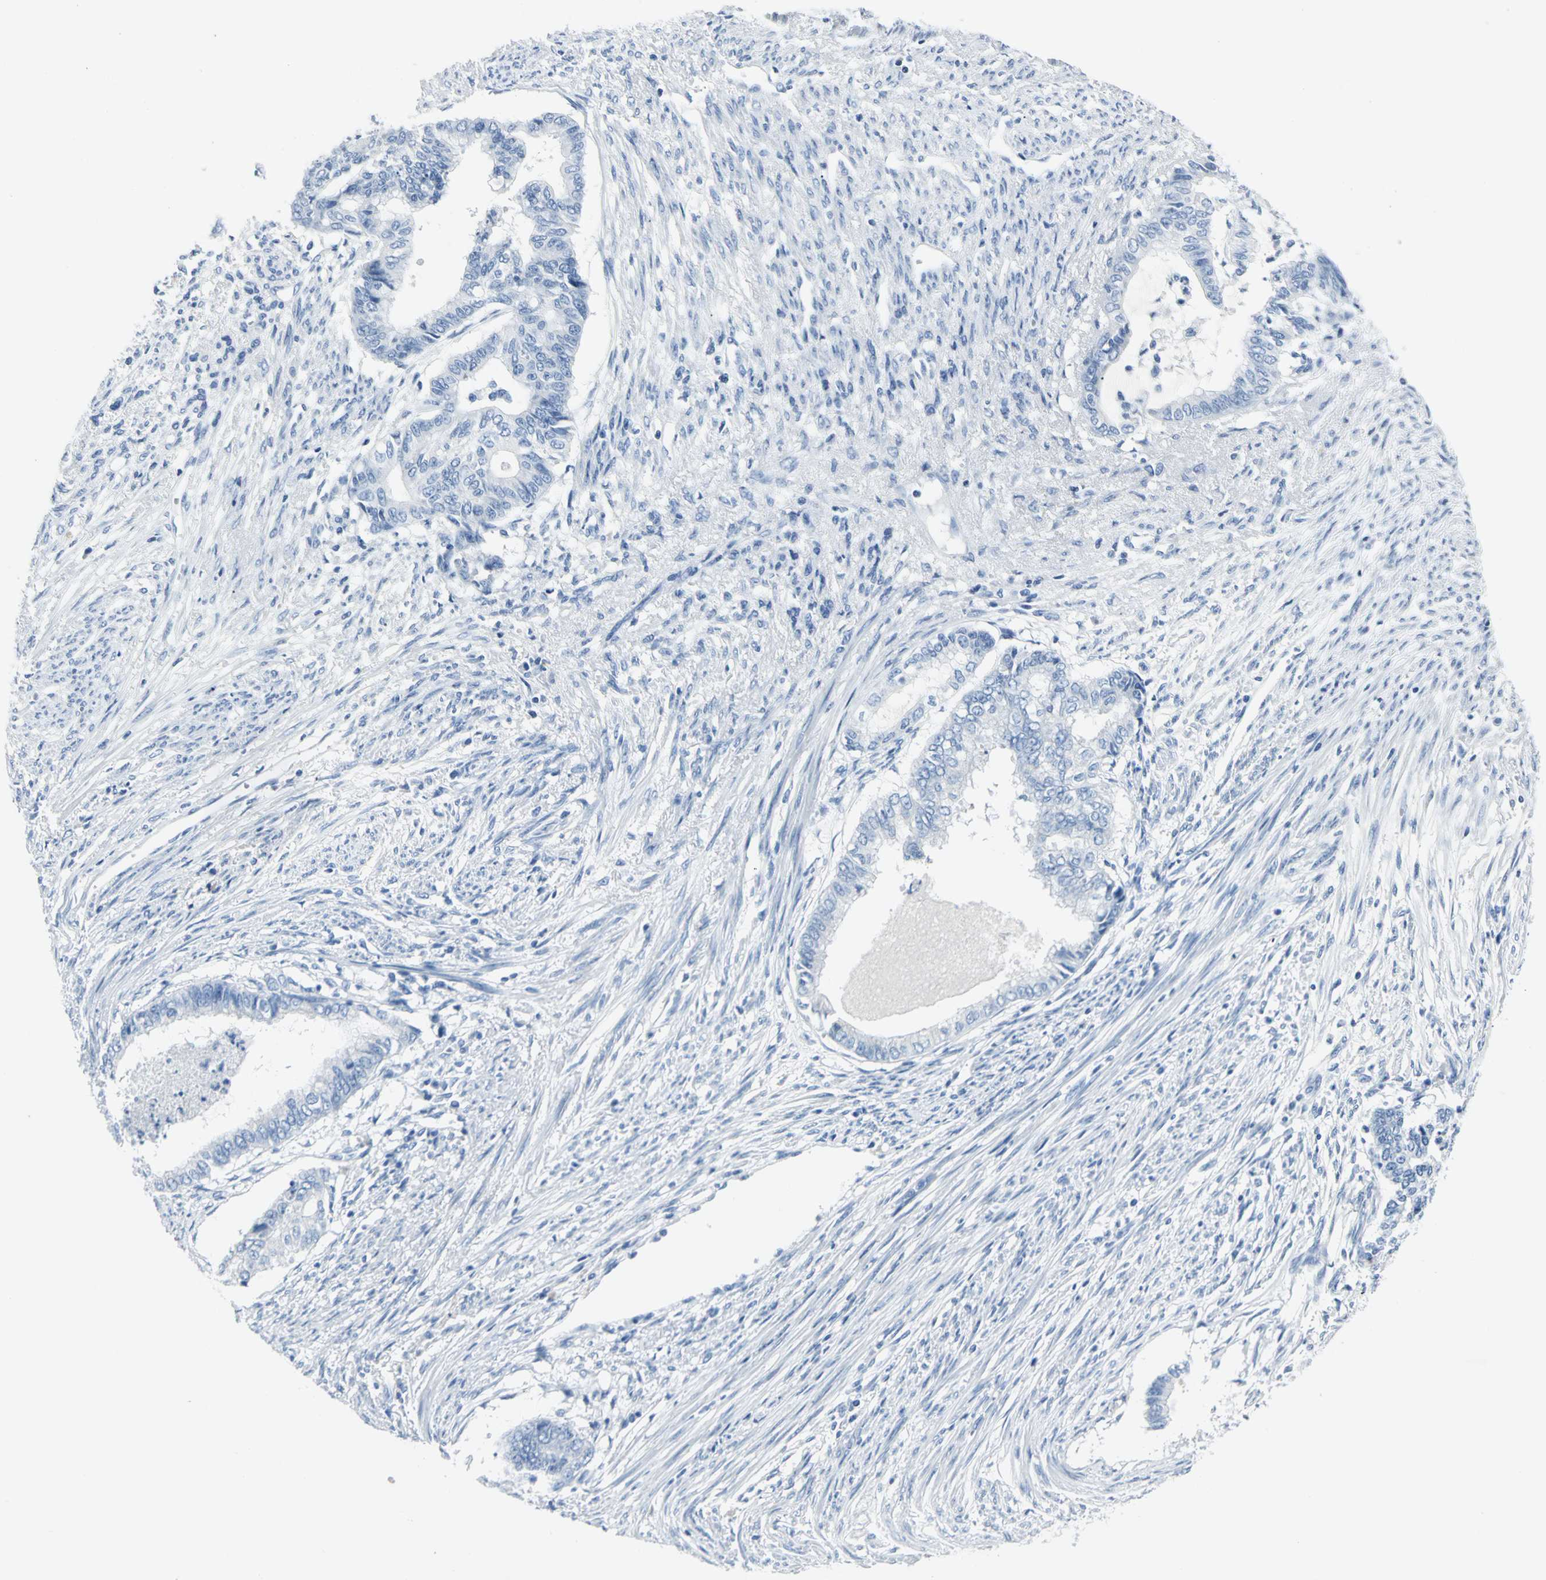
{"staining": {"intensity": "negative", "quantity": "none", "location": "none"}, "tissue": "endometrial cancer", "cell_type": "Tumor cells", "image_type": "cancer", "snomed": [{"axis": "morphology", "description": "Adenocarcinoma, NOS"}, {"axis": "topography", "description": "Endometrium"}], "caption": "Protein analysis of endometrial cancer exhibits no significant expression in tumor cells. The staining was performed using DAB to visualize the protein expression in brown, while the nuclei were stained in blue with hematoxylin (Magnification: 20x).", "gene": "RIPOR1", "patient": {"sex": "female", "age": 79}}